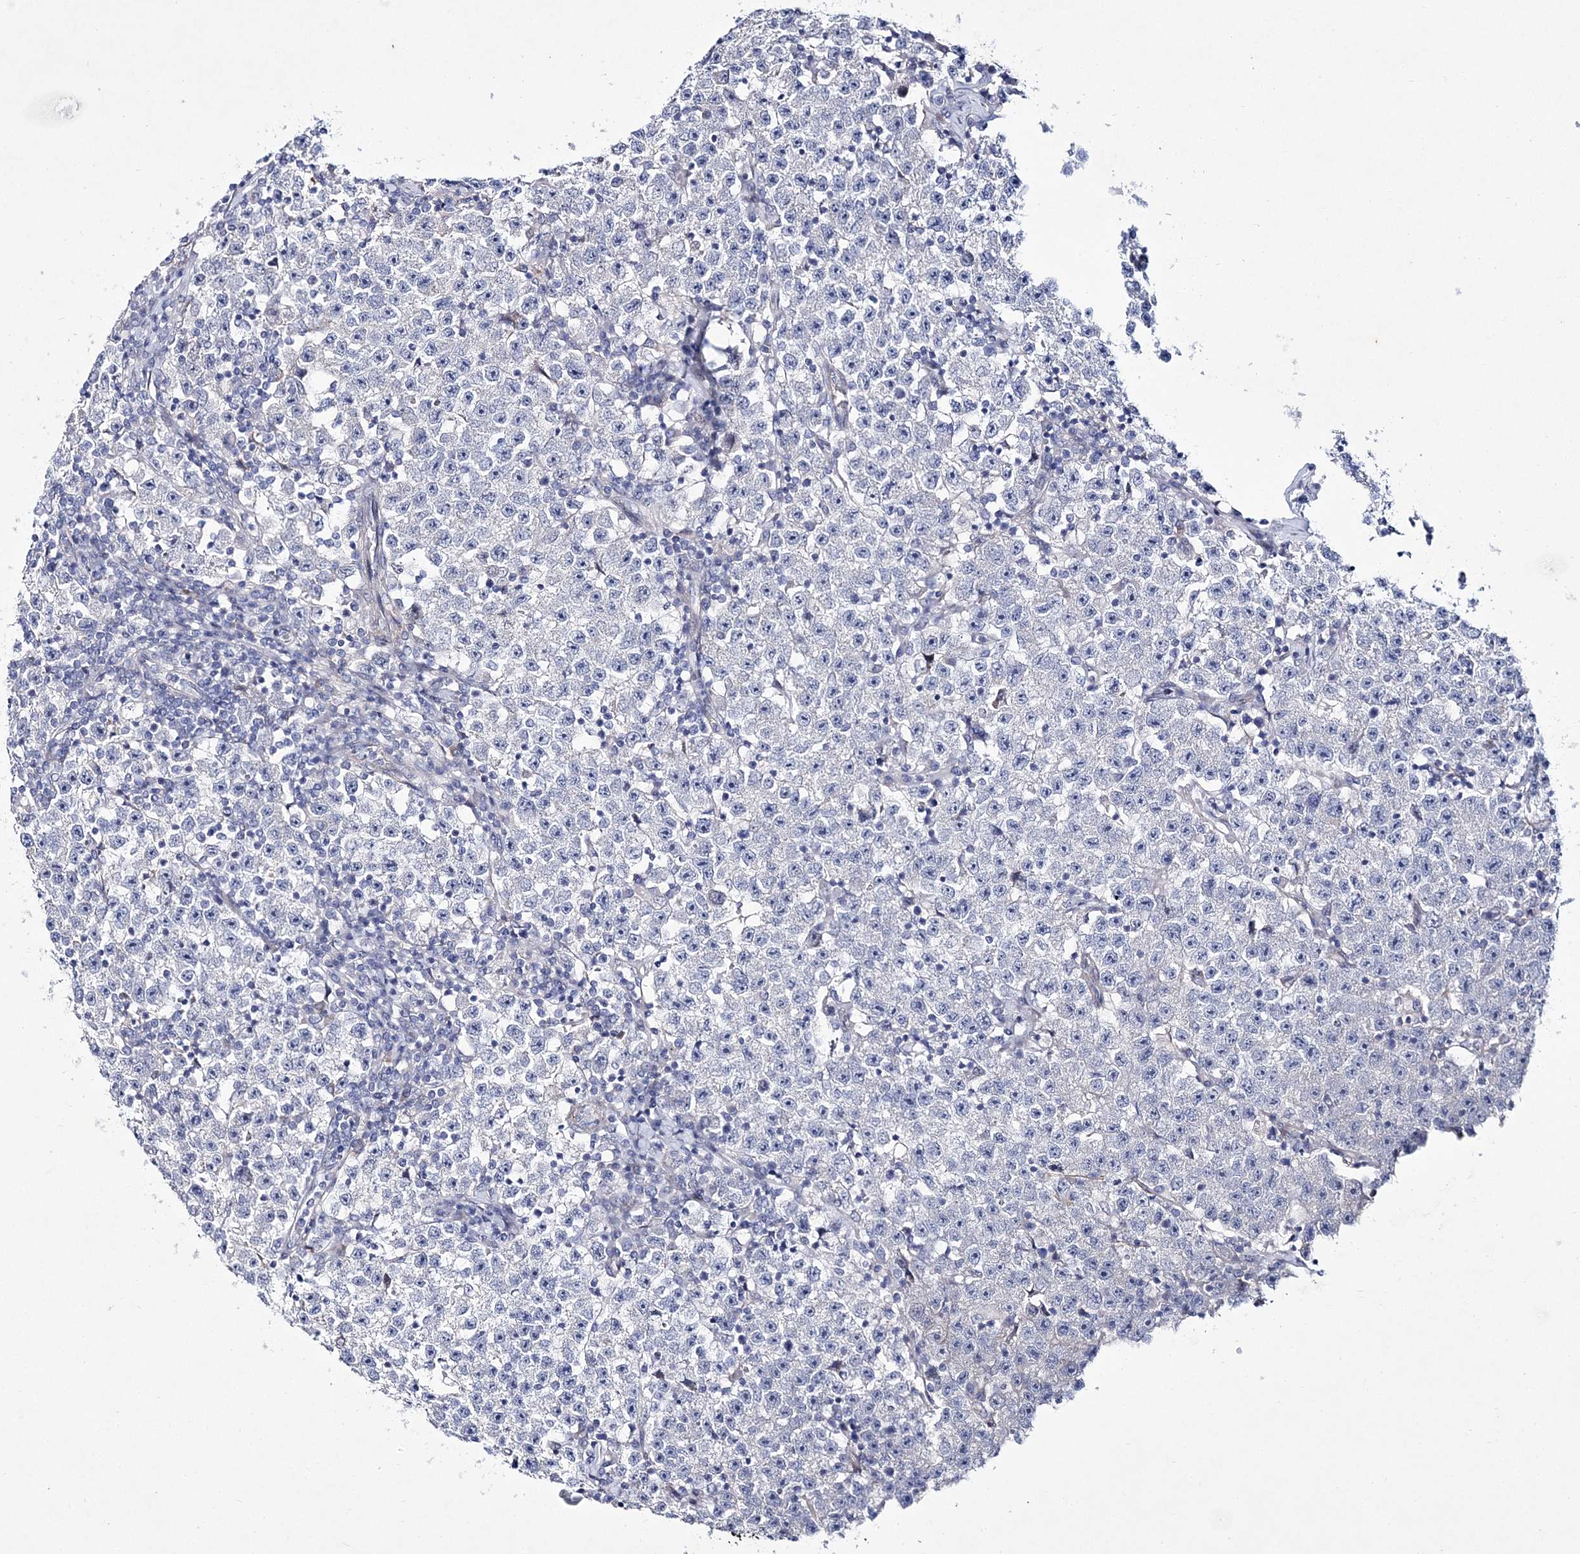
{"staining": {"intensity": "negative", "quantity": "none", "location": "none"}, "tissue": "testis cancer", "cell_type": "Tumor cells", "image_type": "cancer", "snomed": [{"axis": "morphology", "description": "Seminoma, NOS"}, {"axis": "topography", "description": "Testis"}], "caption": "A micrograph of testis cancer stained for a protein reveals no brown staining in tumor cells.", "gene": "ANO1", "patient": {"sex": "male", "age": 22}}